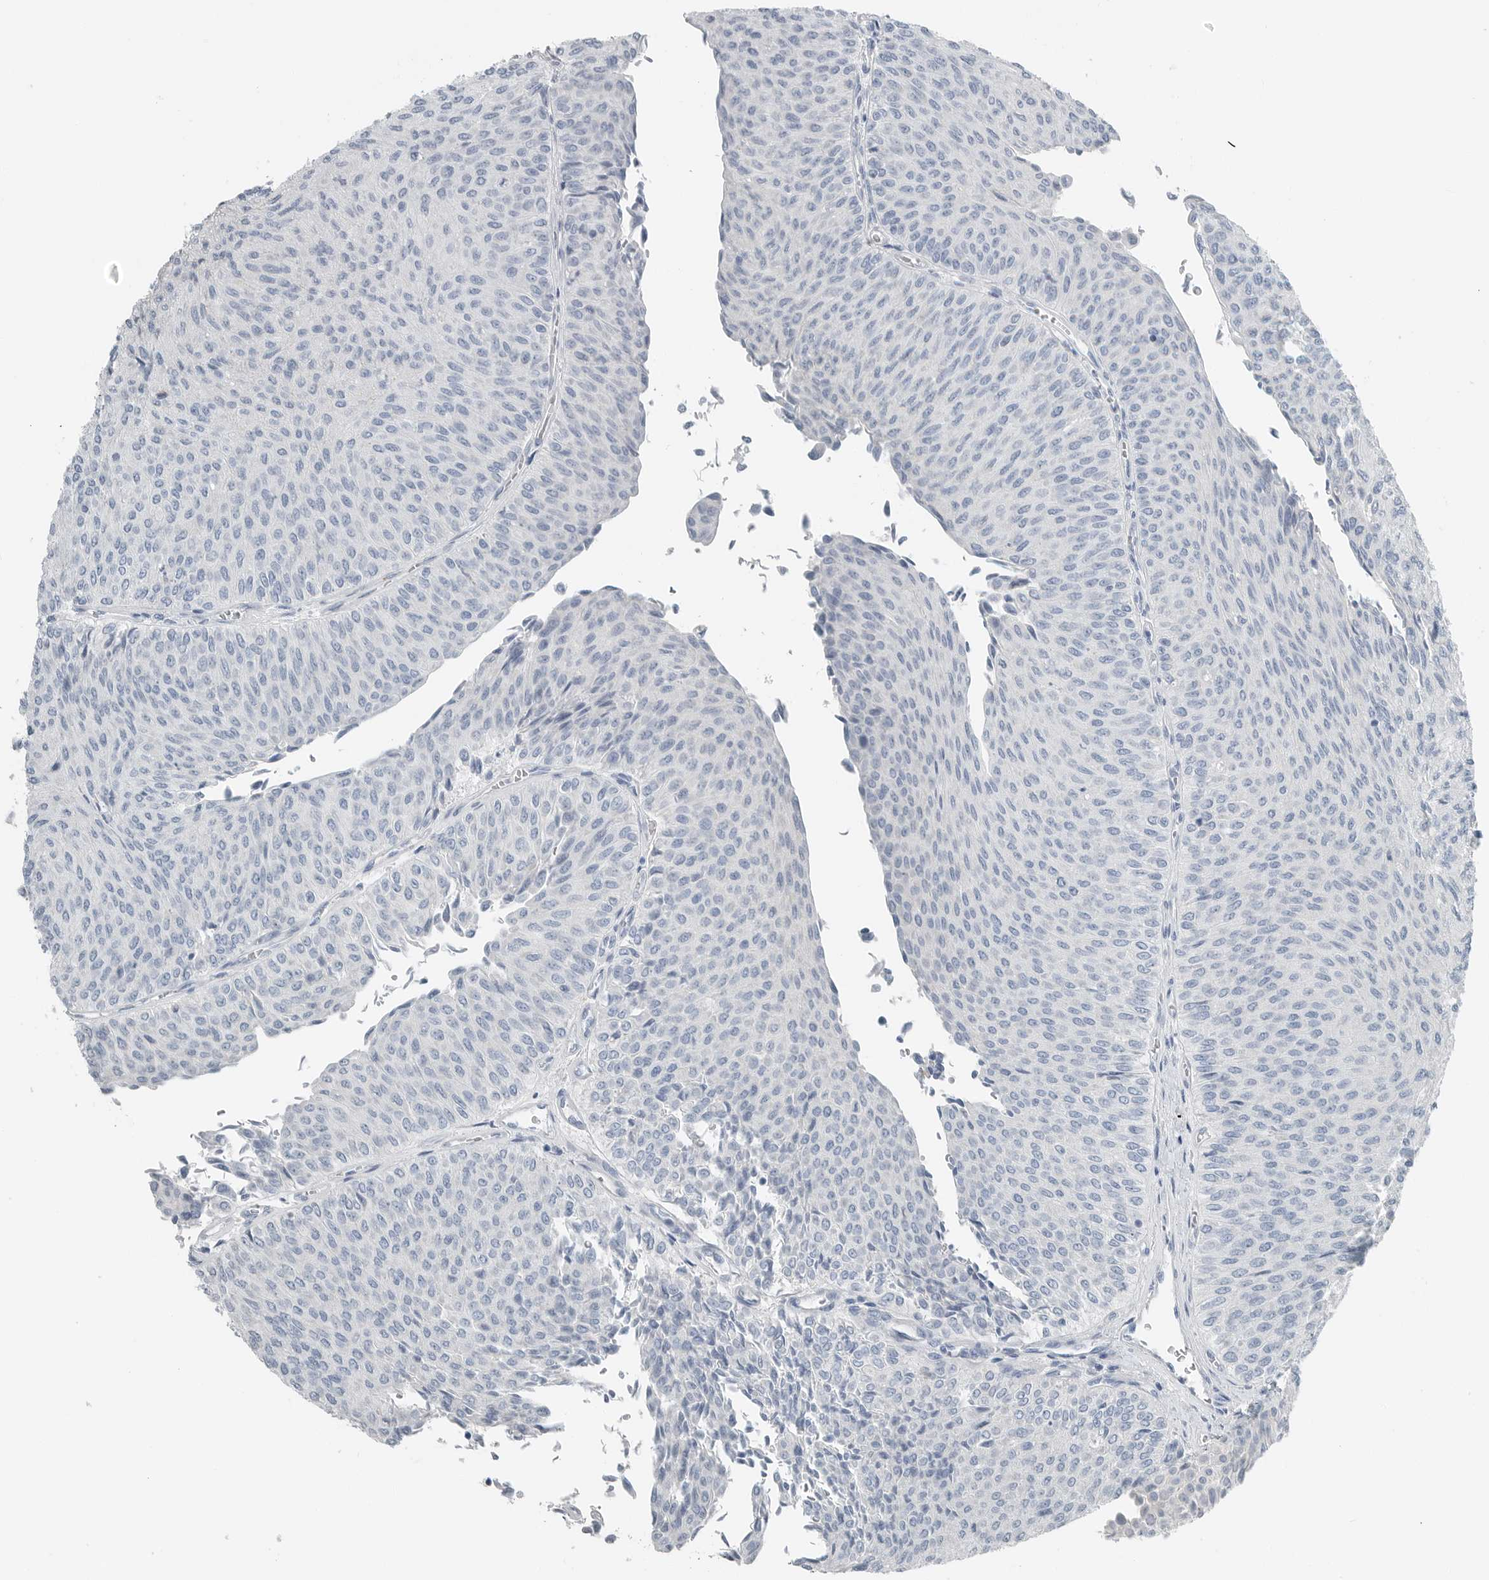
{"staining": {"intensity": "negative", "quantity": "none", "location": "none"}, "tissue": "urothelial cancer", "cell_type": "Tumor cells", "image_type": "cancer", "snomed": [{"axis": "morphology", "description": "Urothelial carcinoma, Low grade"}, {"axis": "topography", "description": "Urinary bladder"}], "caption": "Urothelial carcinoma (low-grade) was stained to show a protein in brown. There is no significant positivity in tumor cells.", "gene": "SERPINB7", "patient": {"sex": "male", "age": 78}}